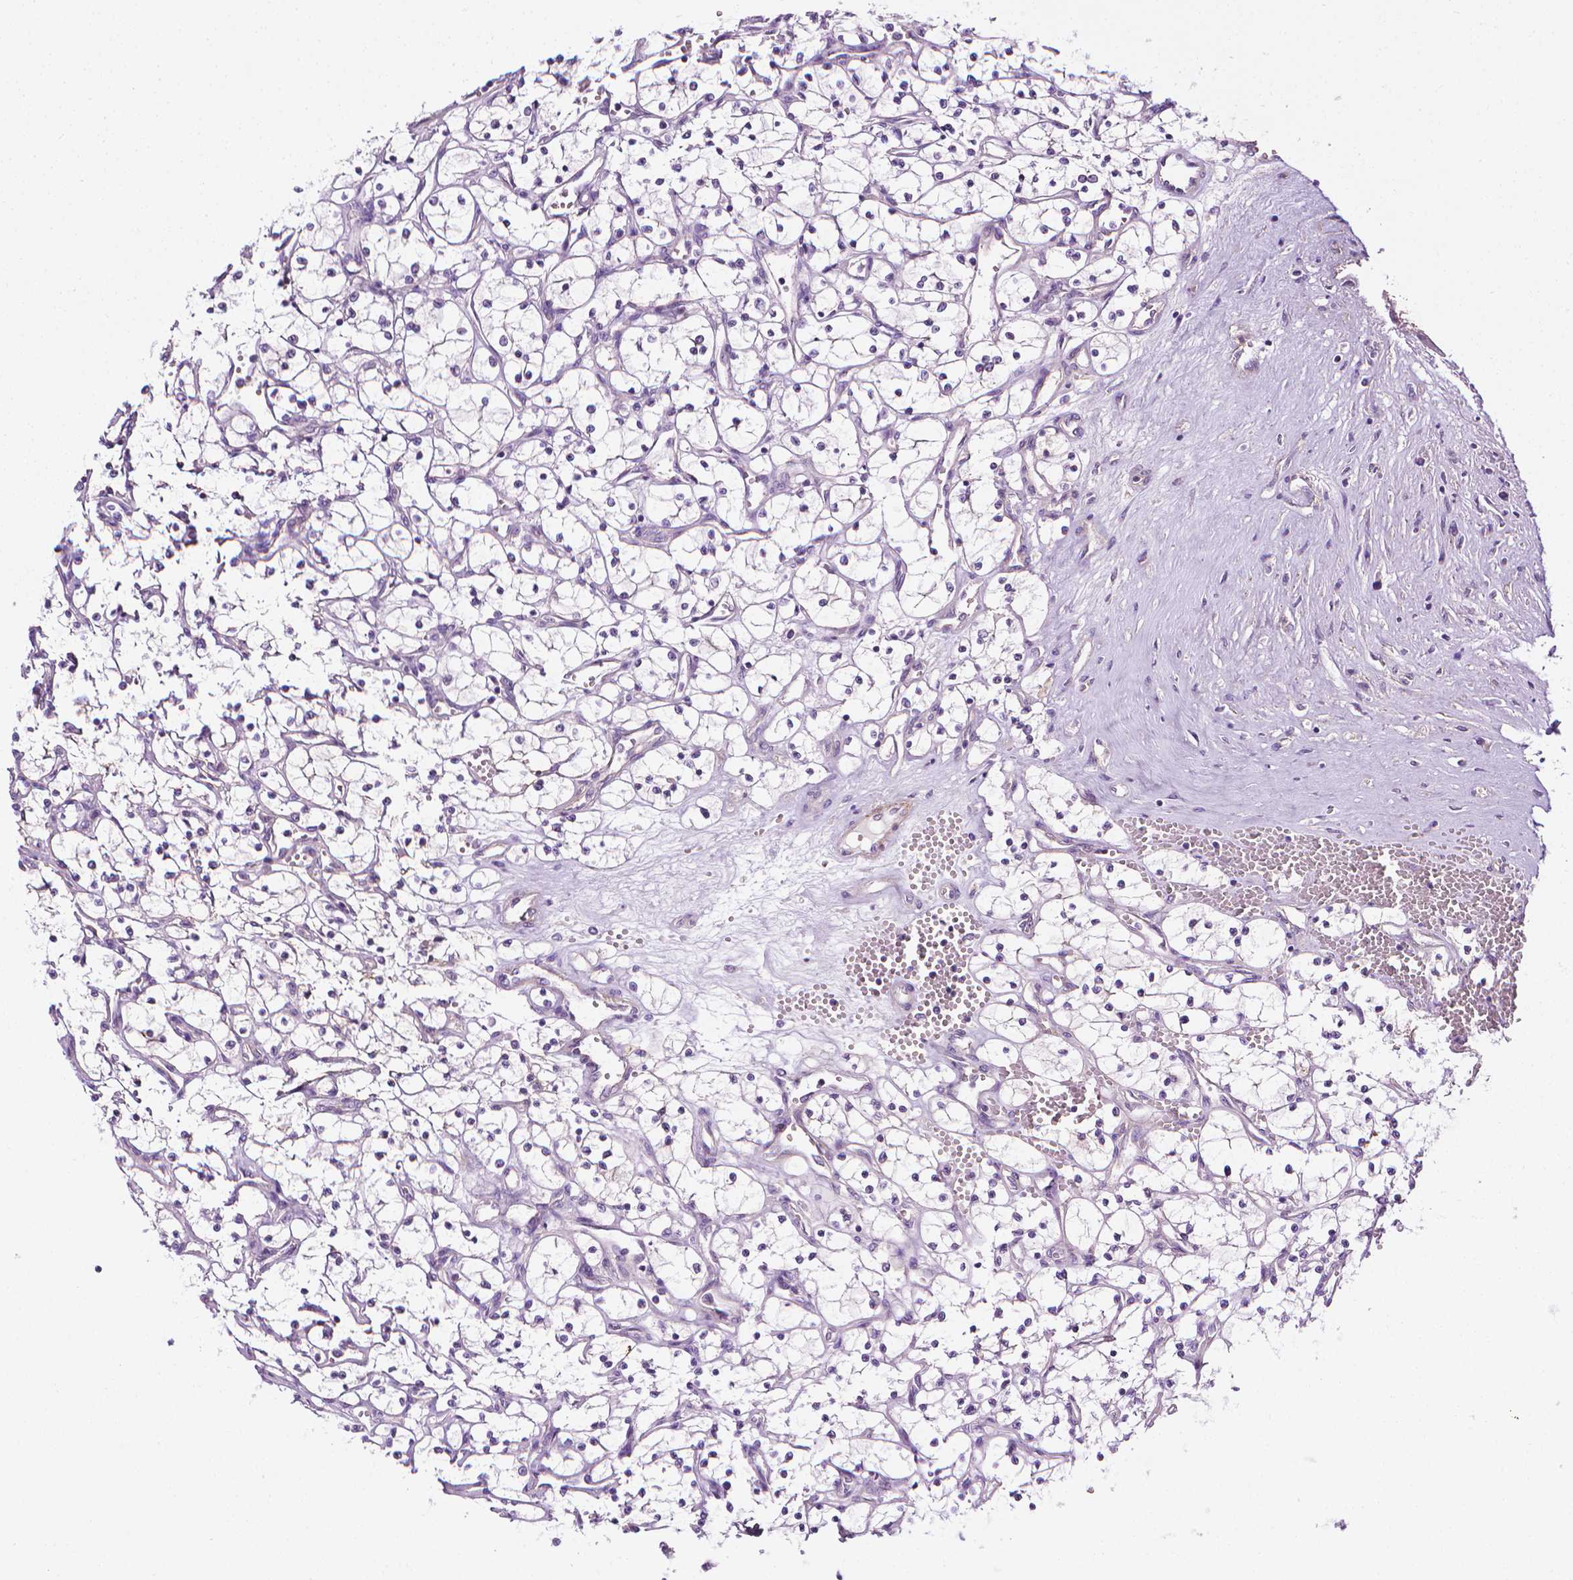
{"staining": {"intensity": "negative", "quantity": "none", "location": "none"}, "tissue": "renal cancer", "cell_type": "Tumor cells", "image_type": "cancer", "snomed": [{"axis": "morphology", "description": "Adenocarcinoma, NOS"}, {"axis": "topography", "description": "Kidney"}], "caption": "An immunohistochemistry (IHC) image of renal adenocarcinoma is shown. There is no staining in tumor cells of renal adenocarcinoma. (DAB immunohistochemistry (IHC), high magnification).", "gene": "MCOLN3", "patient": {"sex": "female", "age": 69}}